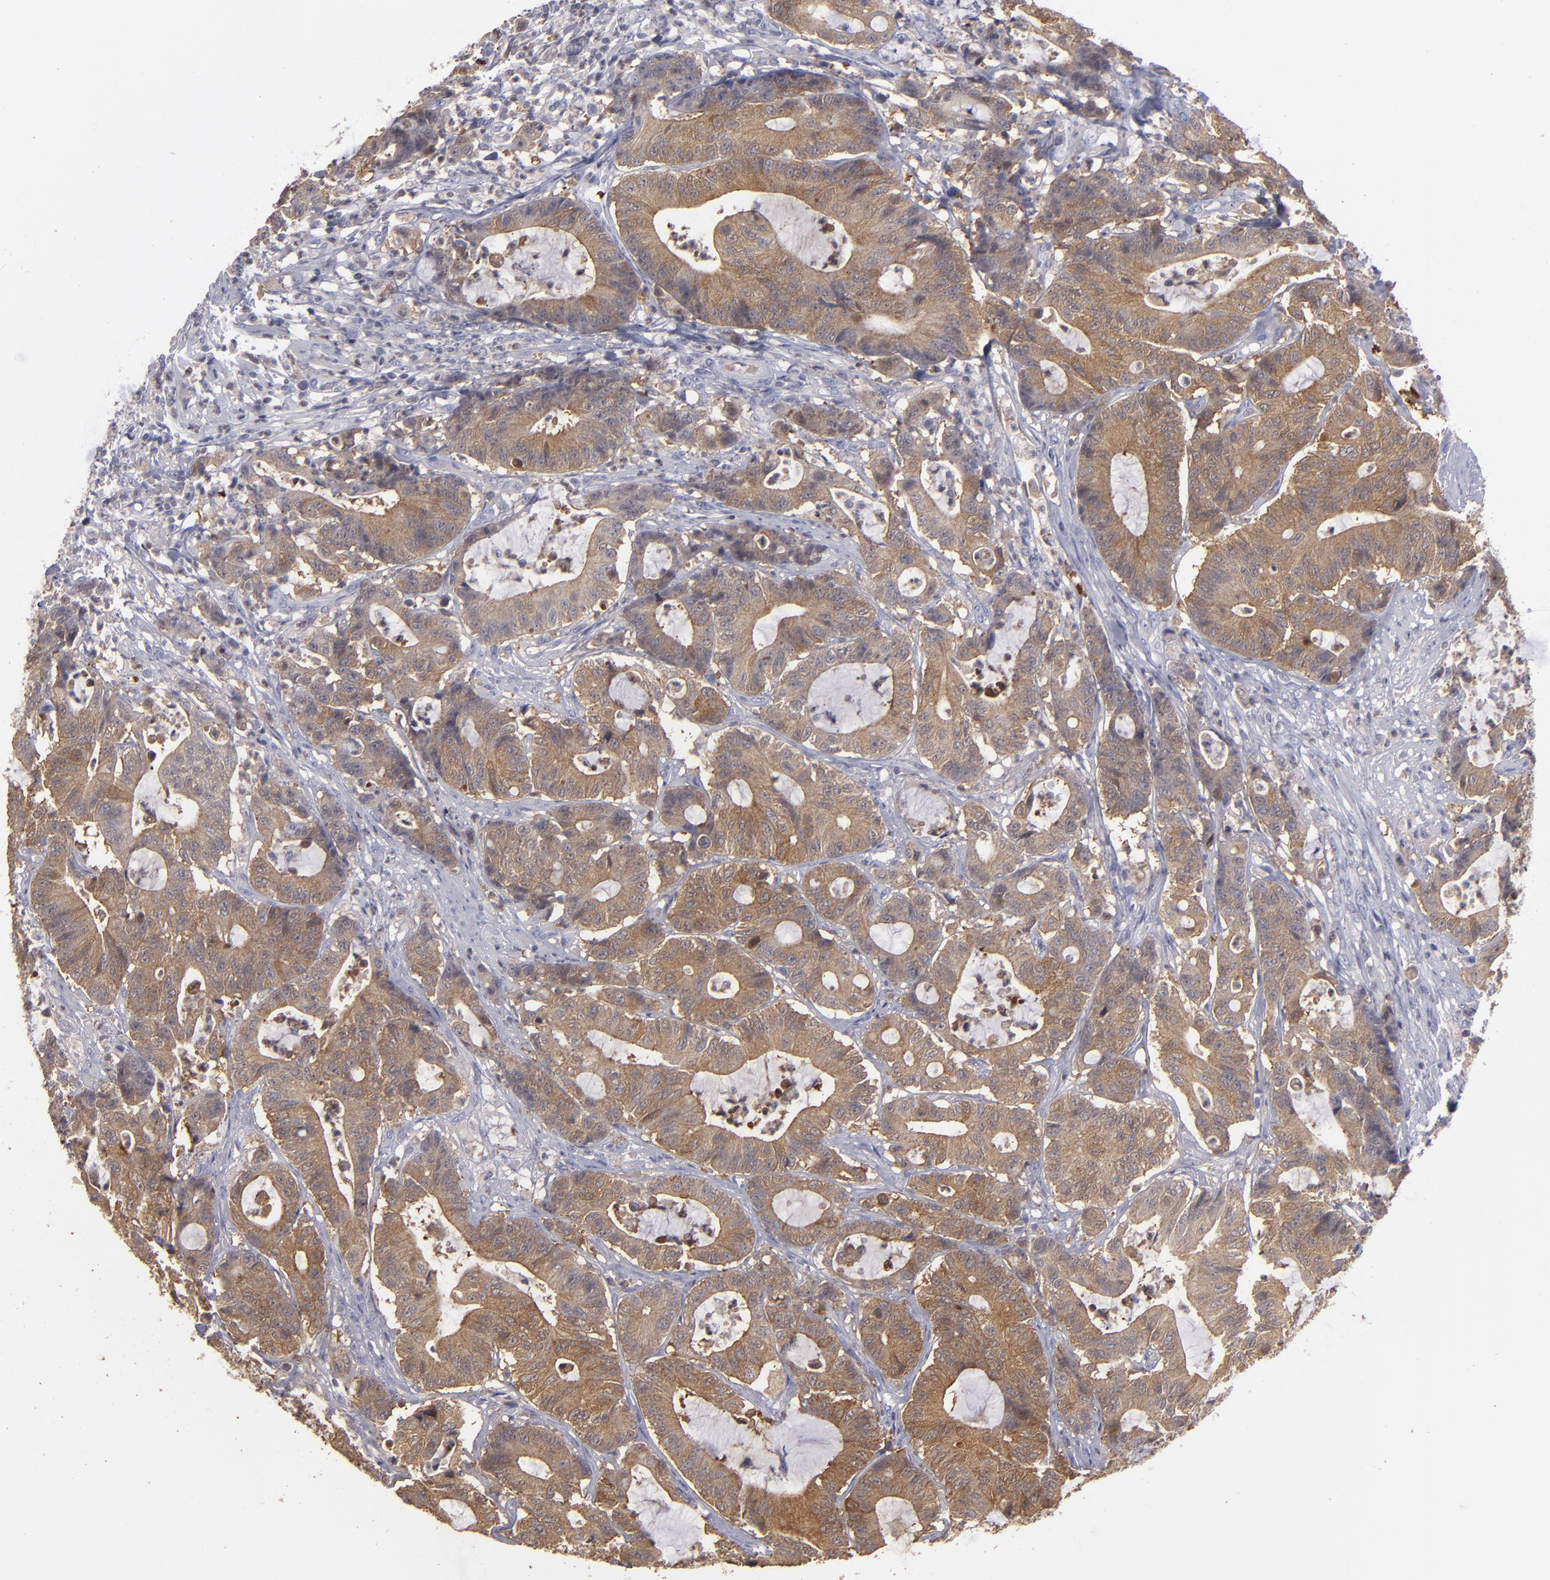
{"staining": {"intensity": "moderate", "quantity": ">75%", "location": "cytoplasmic/membranous"}, "tissue": "colorectal cancer", "cell_type": "Tumor cells", "image_type": "cancer", "snomed": [{"axis": "morphology", "description": "Adenocarcinoma, NOS"}, {"axis": "topography", "description": "Colon"}], "caption": "Immunohistochemistry image of neoplastic tissue: colorectal cancer stained using immunohistochemistry (IHC) displays medium levels of moderate protein expression localized specifically in the cytoplasmic/membranous of tumor cells, appearing as a cytoplasmic/membranous brown color.", "gene": "SEMA3G", "patient": {"sex": "male", "age": 72}}